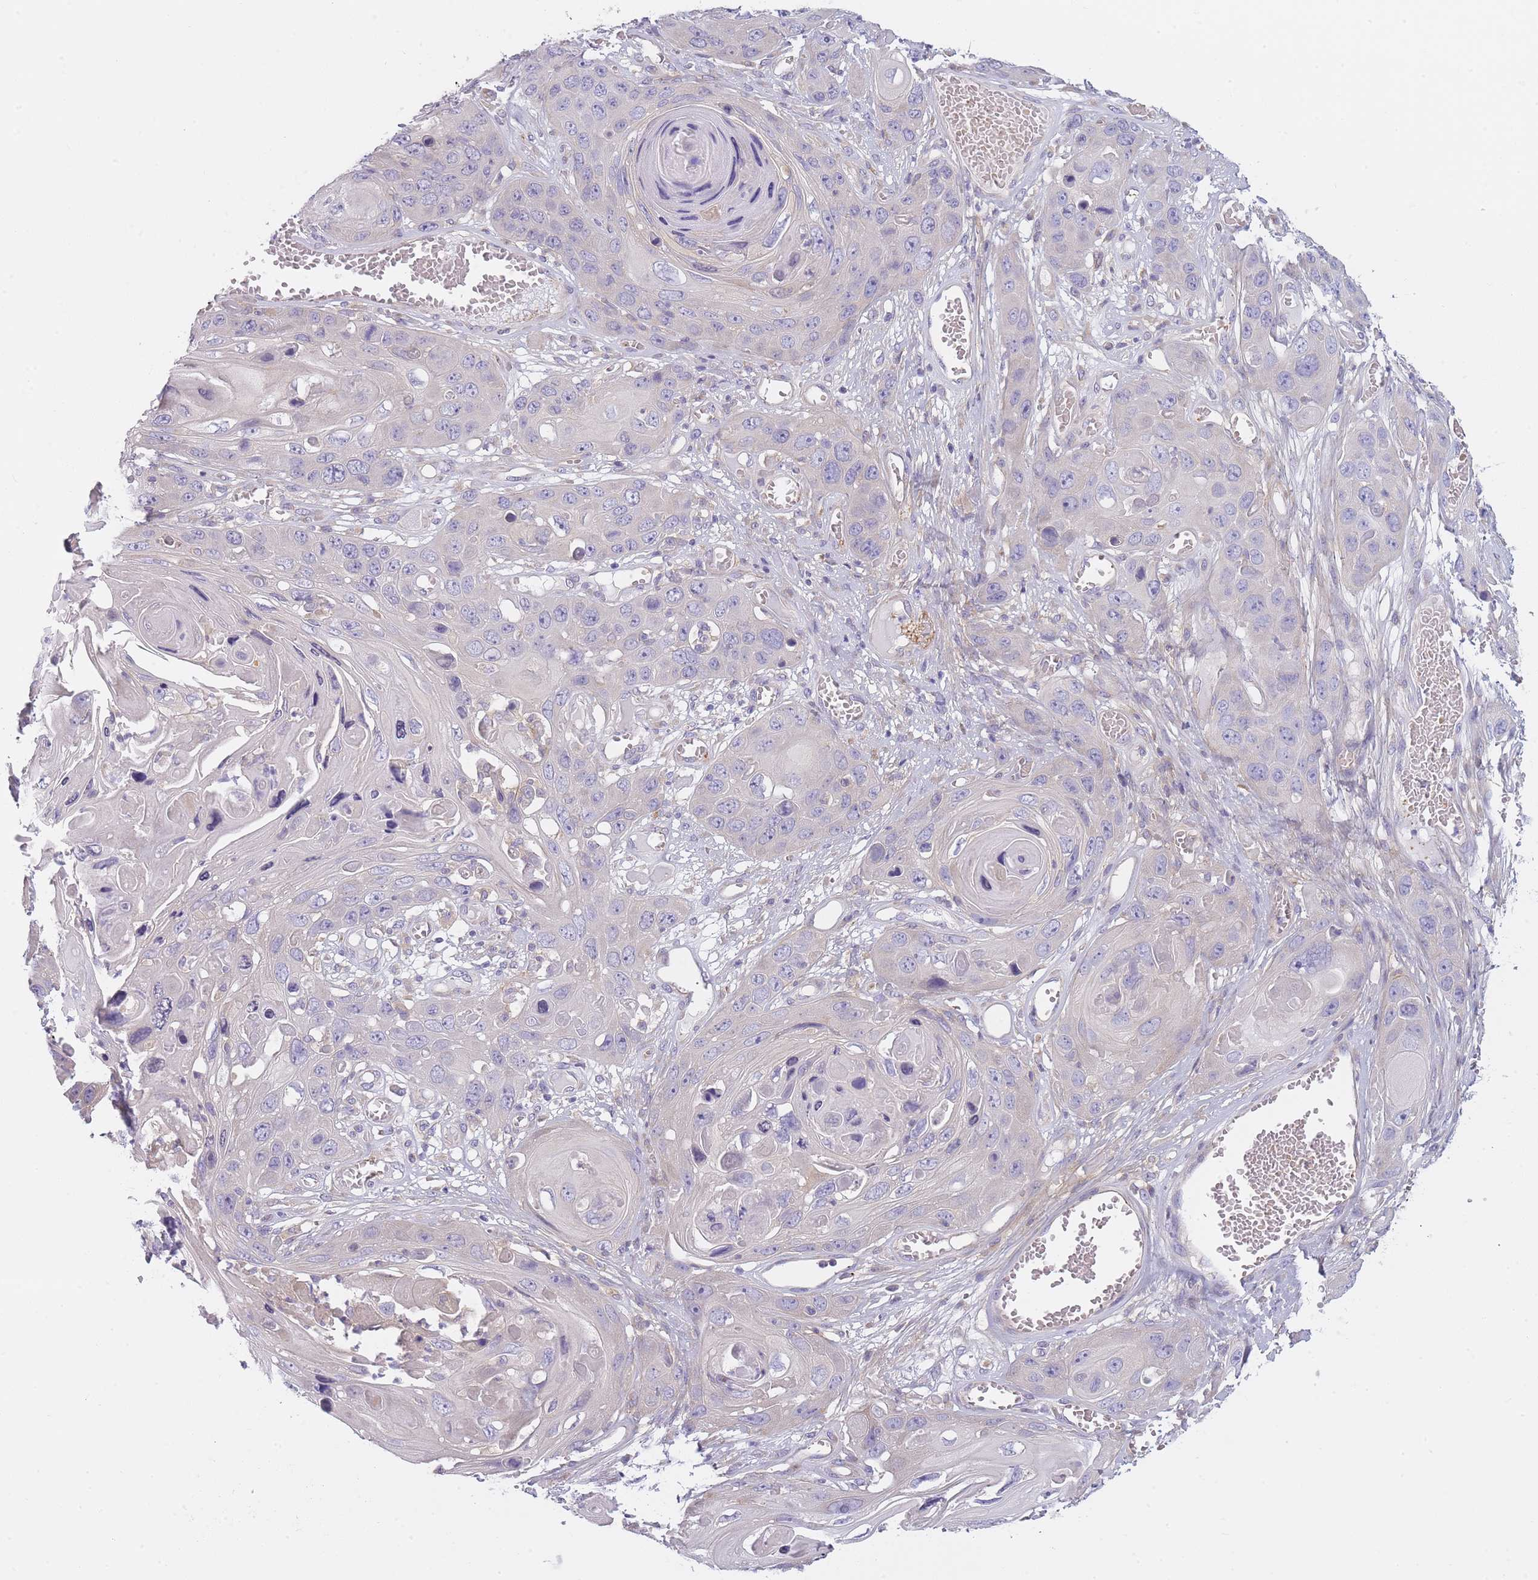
{"staining": {"intensity": "negative", "quantity": "none", "location": "none"}, "tissue": "skin cancer", "cell_type": "Tumor cells", "image_type": "cancer", "snomed": [{"axis": "morphology", "description": "Squamous cell carcinoma, NOS"}, {"axis": "topography", "description": "Skin"}], "caption": "This photomicrograph is of skin cancer stained with immunohistochemistry to label a protein in brown with the nuclei are counter-stained blue. There is no staining in tumor cells.", "gene": "AP3M2", "patient": {"sex": "male", "age": 55}}